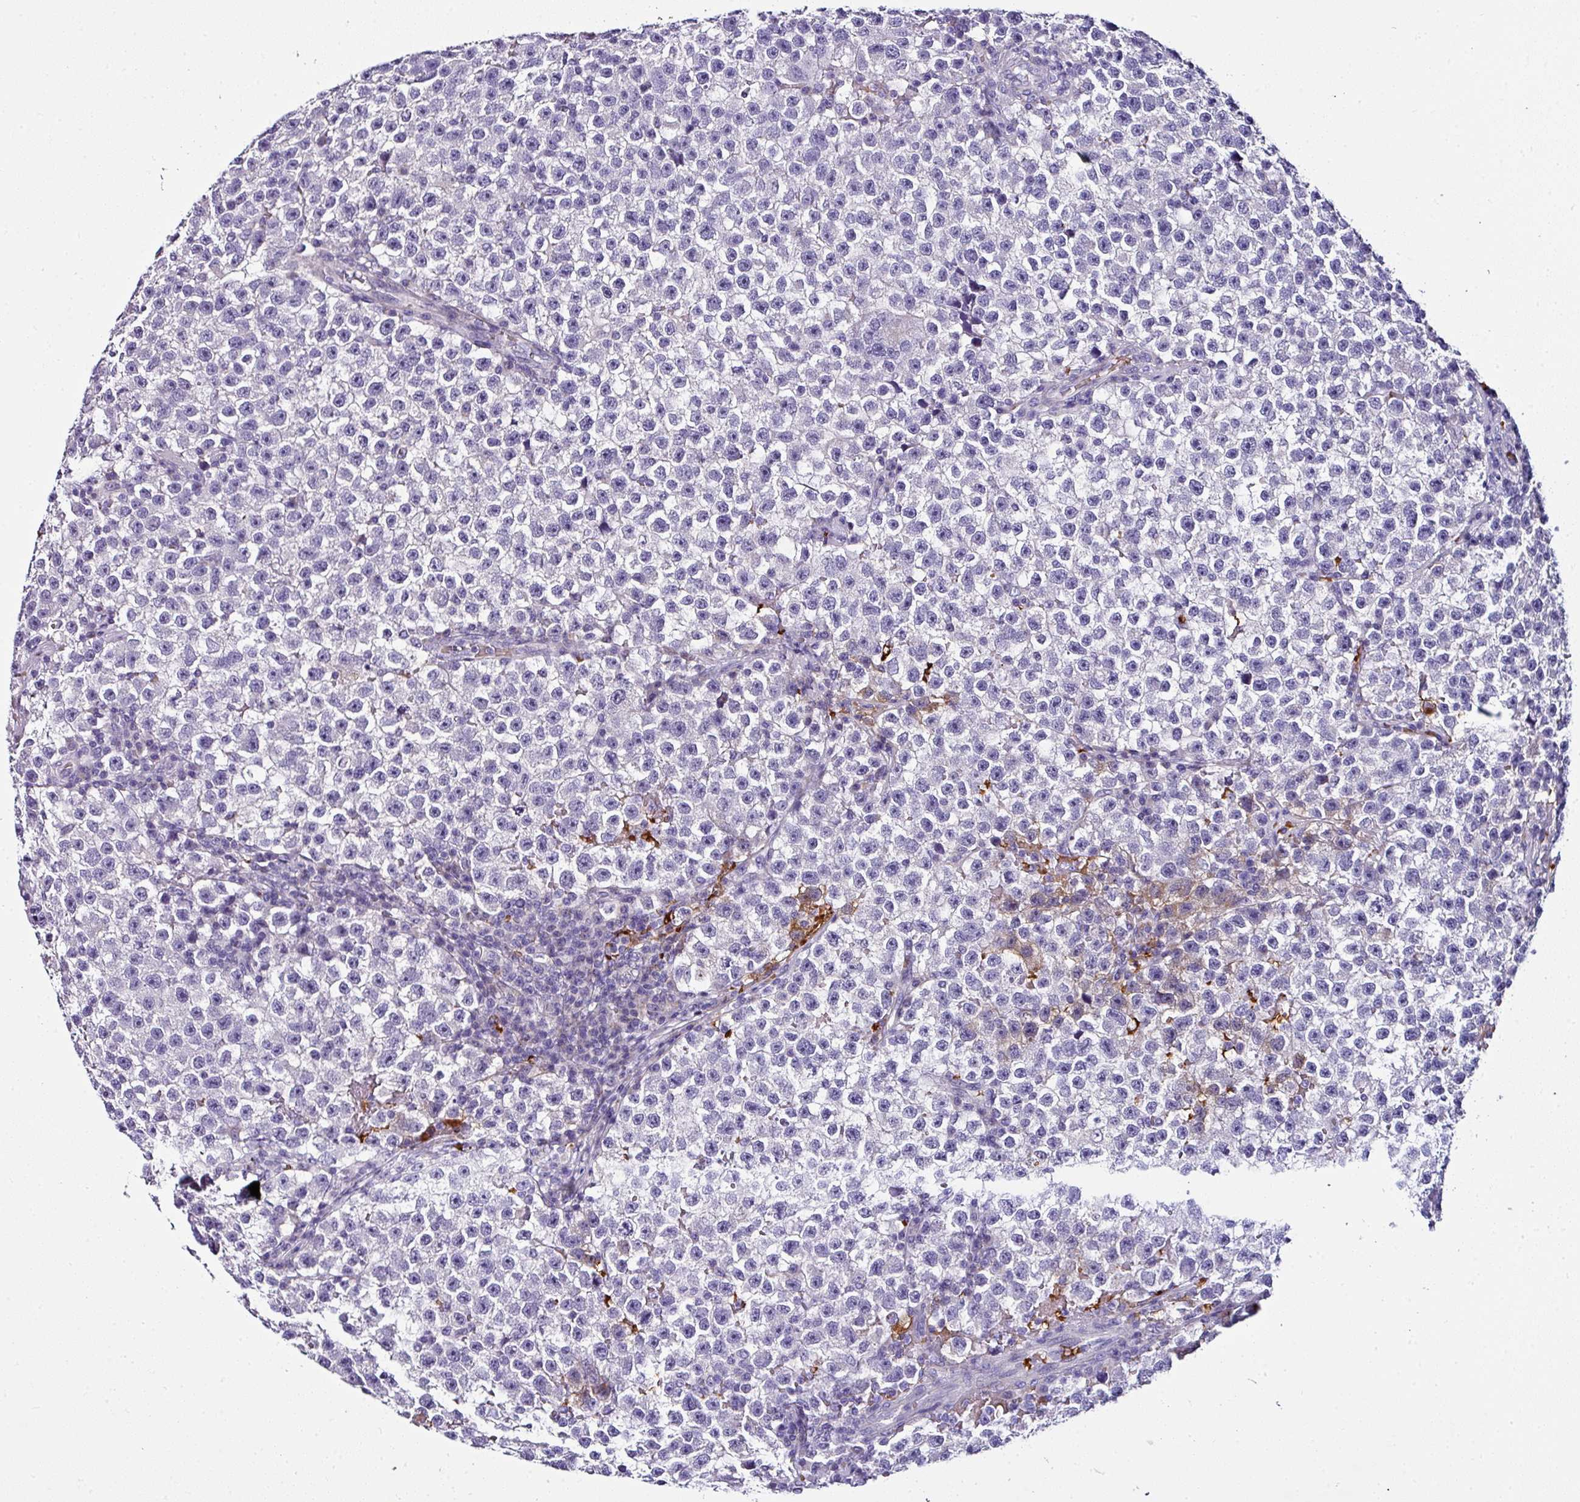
{"staining": {"intensity": "negative", "quantity": "none", "location": "none"}, "tissue": "testis cancer", "cell_type": "Tumor cells", "image_type": "cancer", "snomed": [{"axis": "morphology", "description": "Seminoma, NOS"}, {"axis": "topography", "description": "Testis"}], "caption": "The photomicrograph reveals no staining of tumor cells in testis cancer (seminoma).", "gene": "NAPSA", "patient": {"sex": "male", "age": 22}}